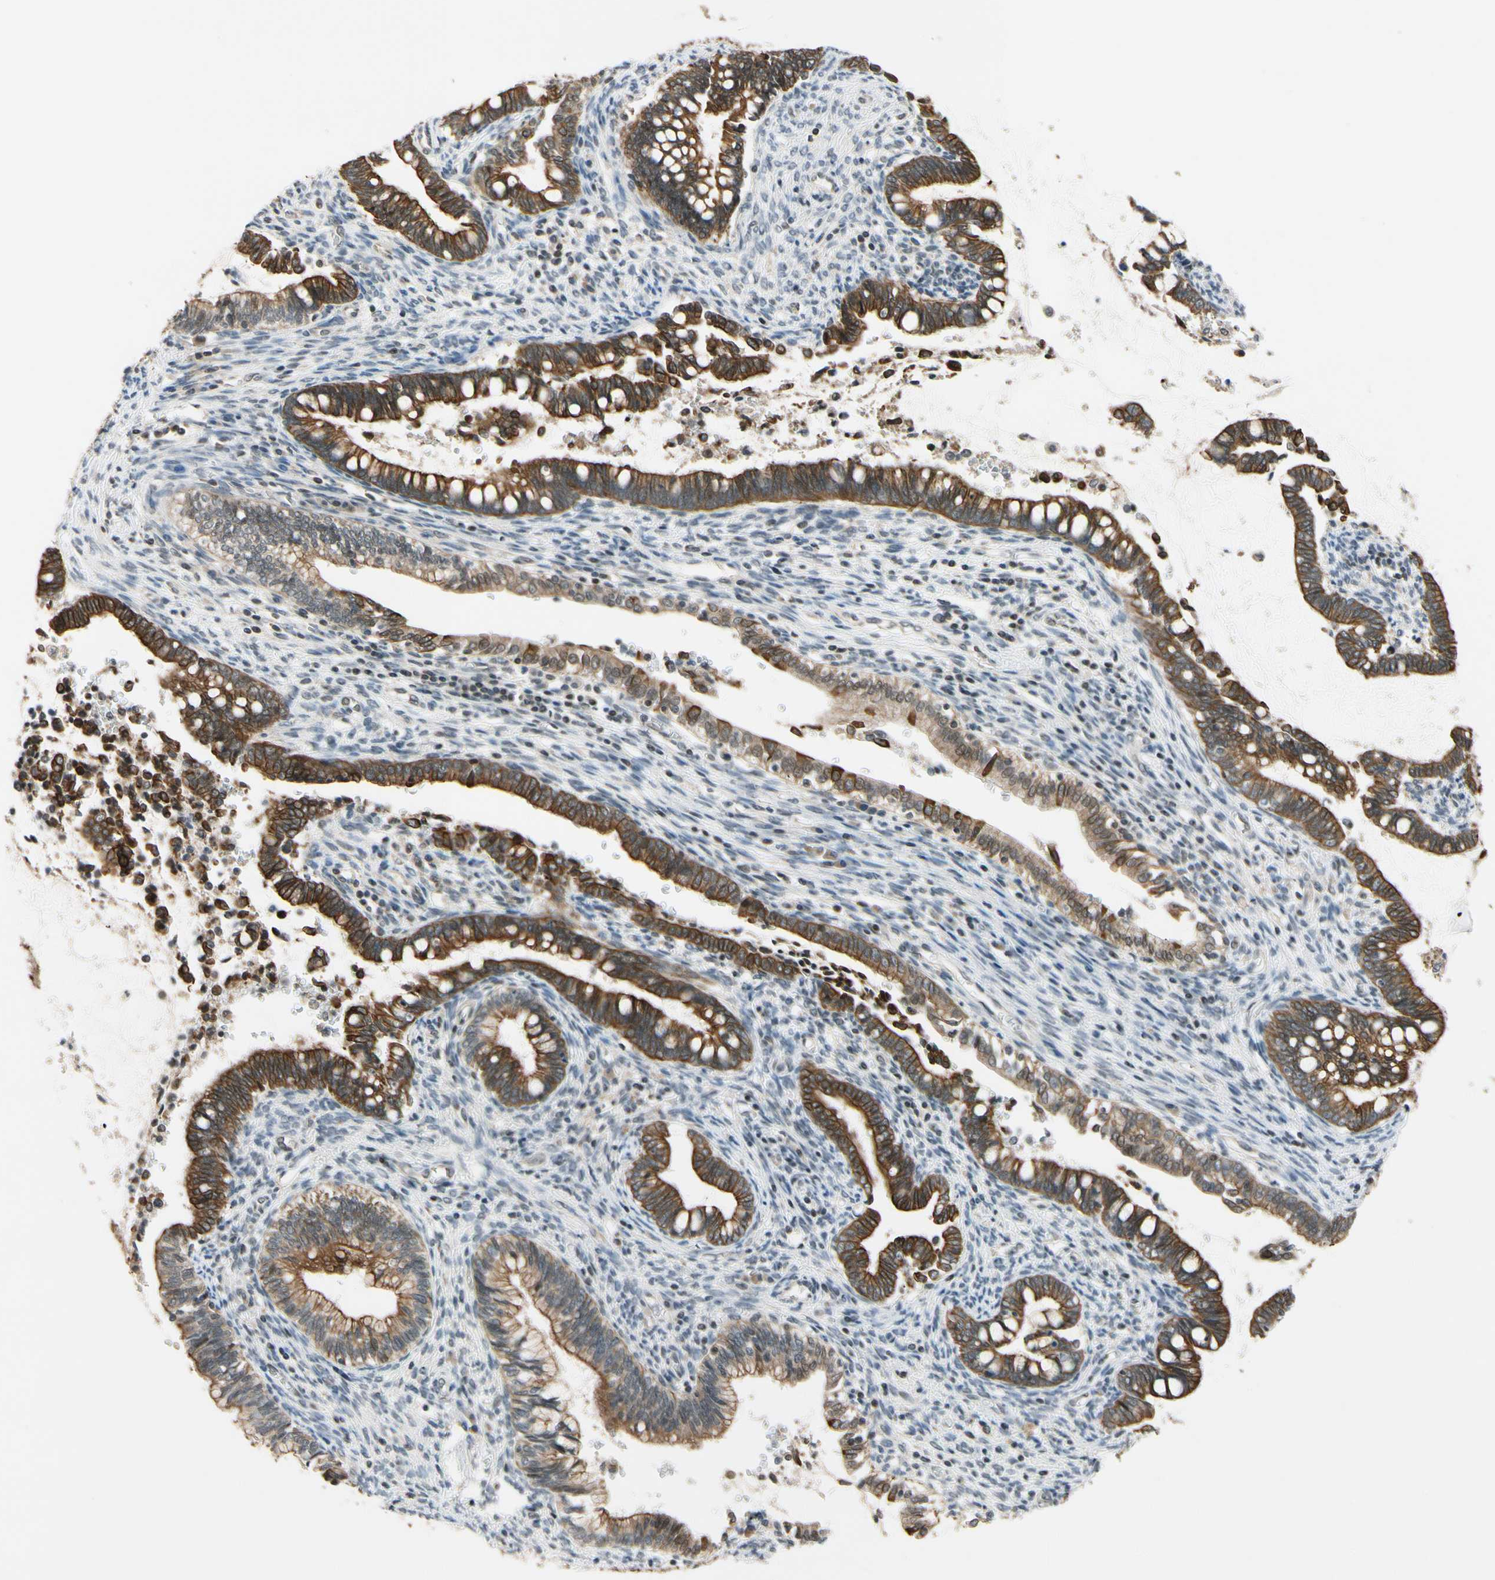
{"staining": {"intensity": "strong", "quantity": ">75%", "location": "cytoplasmic/membranous"}, "tissue": "cervical cancer", "cell_type": "Tumor cells", "image_type": "cancer", "snomed": [{"axis": "morphology", "description": "Adenocarcinoma, NOS"}, {"axis": "topography", "description": "Cervix"}], "caption": "This is an image of immunohistochemistry staining of cervical adenocarcinoma, which shows strong staining in the cytoplasmic/membranous of tumor cells.", "gene": "TAF12", "patient": {"sex": "female", "age": 44}}